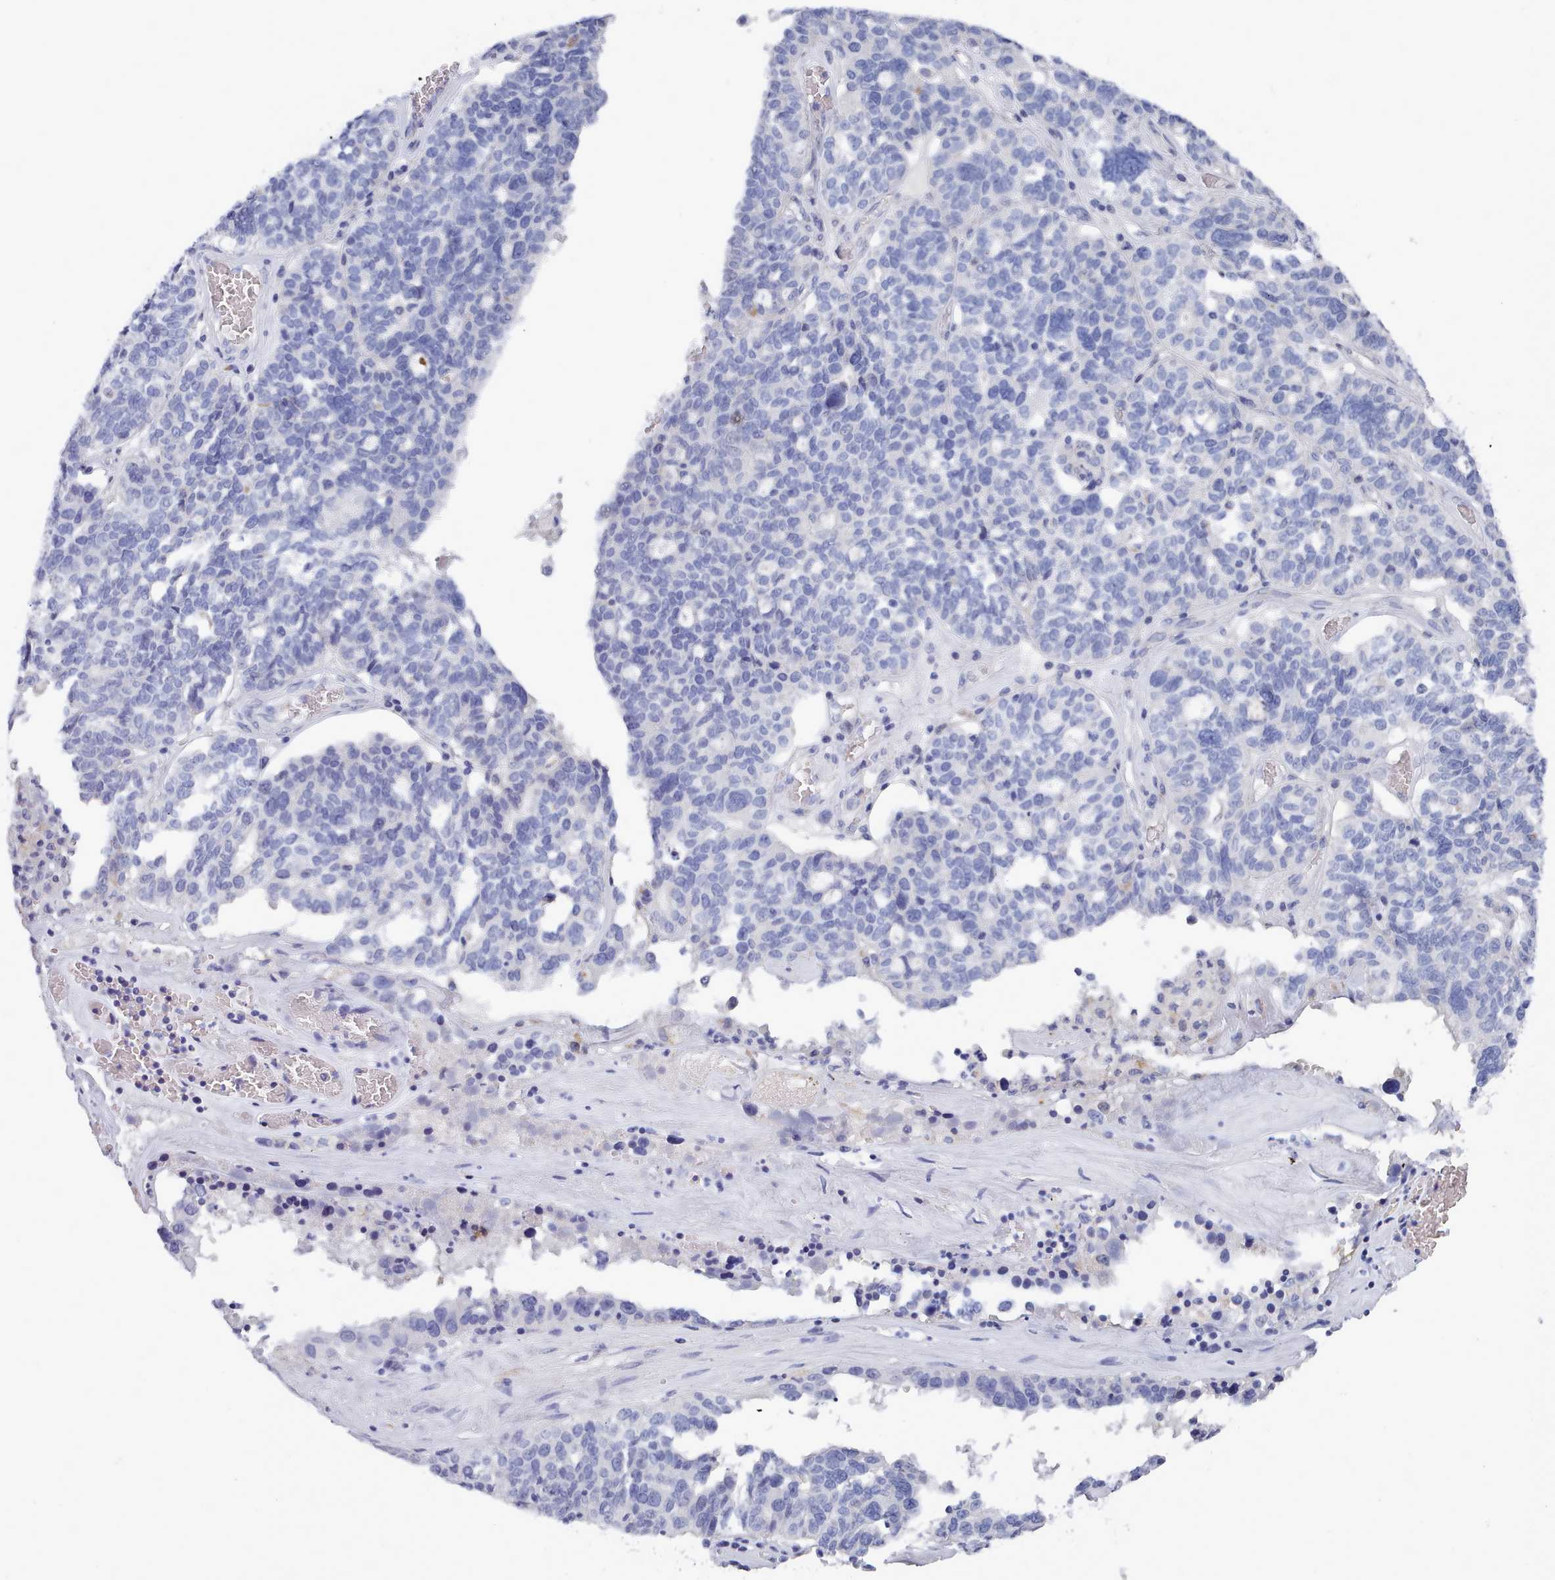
{"staining": {"intensity": "negative", "quantity": "none", "location": "none"}, "tissue": "ovarian cancer", "cell_type": "Tumor cells", "image_type": "cancer", "snomed": [{"axis": "morphology", "description": "Cystadenocarcinoma, serous, NOS"}, {"axis": "topography", "description": "Ovary"}], "caption": "A photomicrograph of human ovarian serous cystadenocarcinoma is negative for staining in tumor cells.", "gene": "PDE4C", "patient": {"sex": "female", "age": 59}}